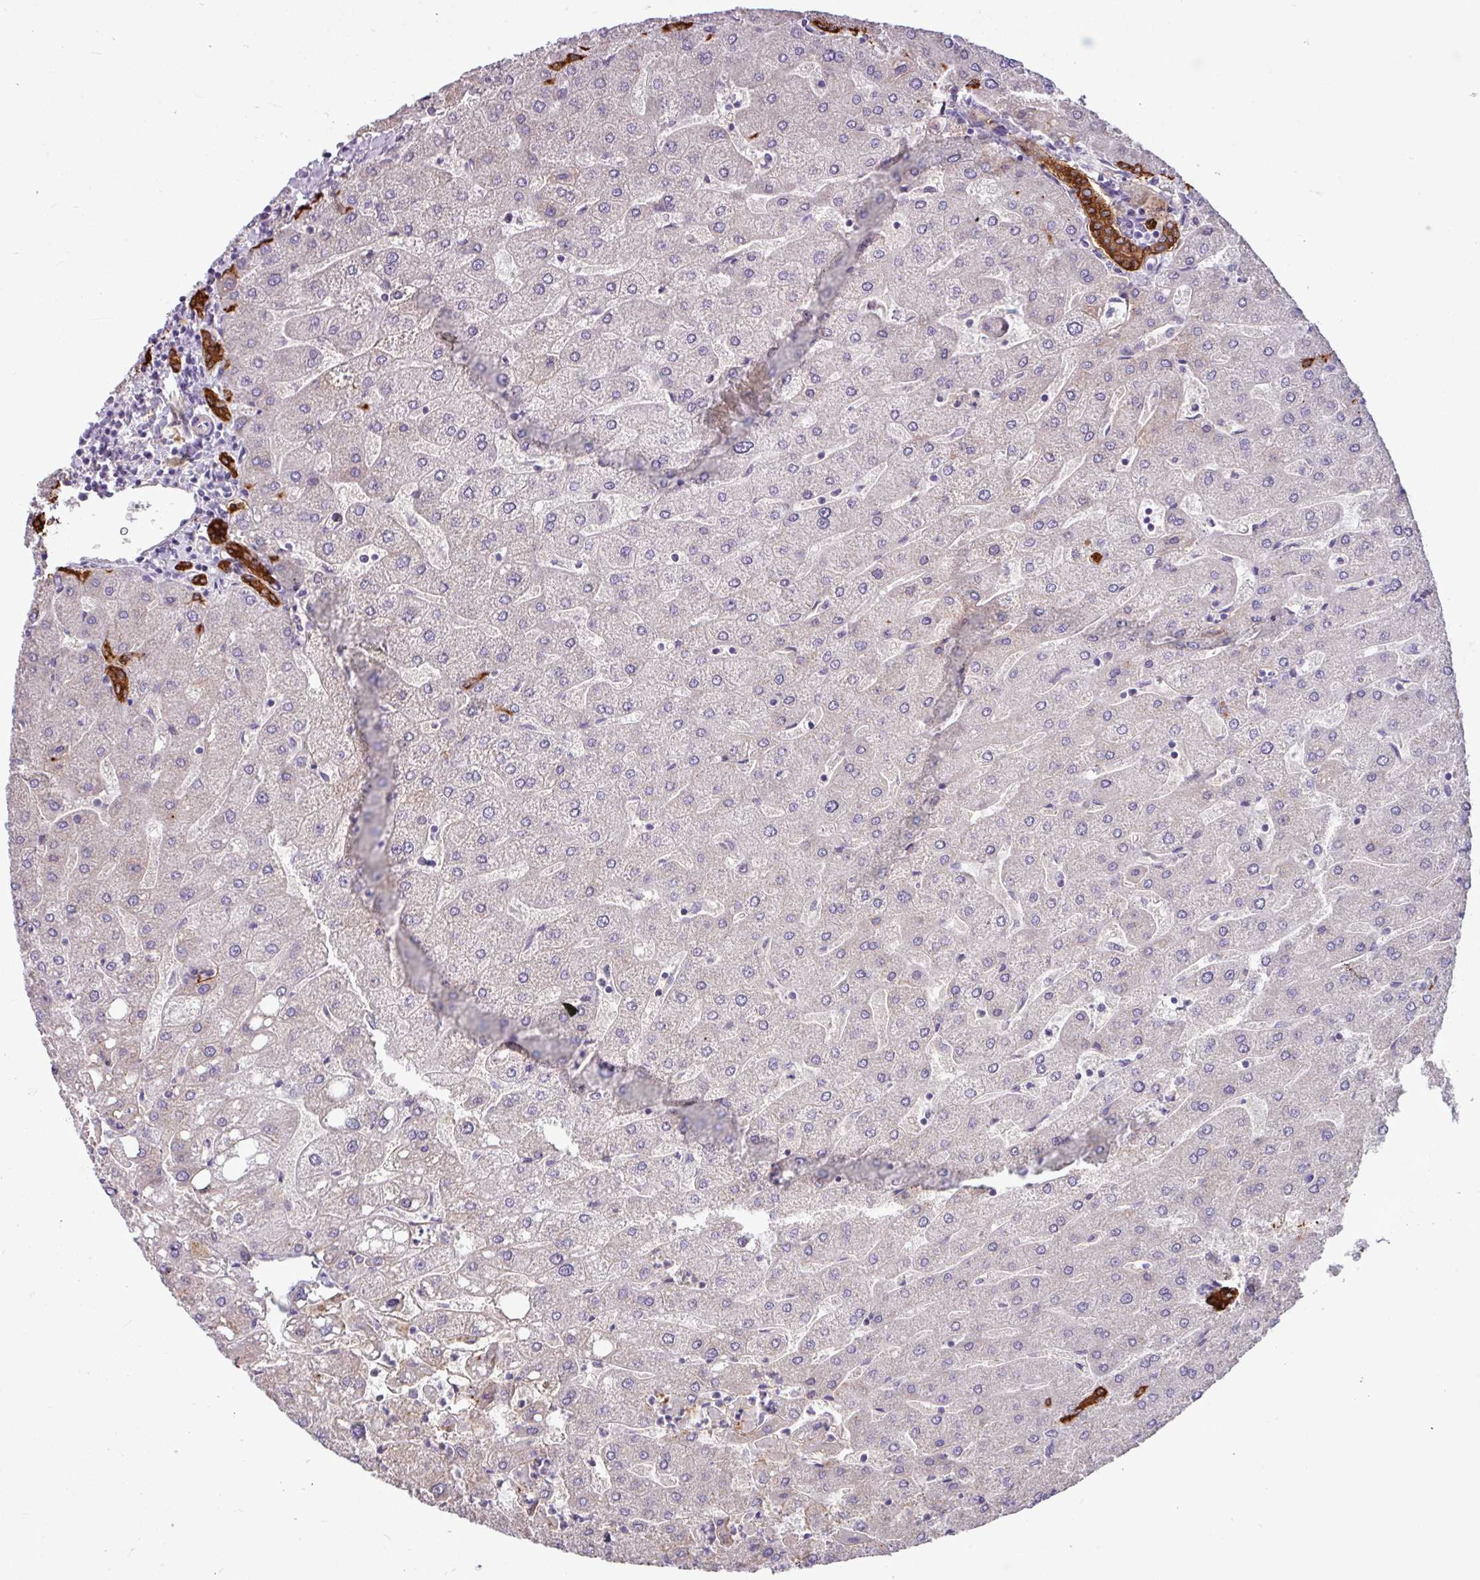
{"staining": {"intensity": "strong", "quantity": ">75%", "location": "cytoplasmic/membranous"}, "tissue": "liver", "cell_type": "Cholangiocytes", "image_type": "normal", "snomed": [{"axis": "morphology", "description": "Normal tissue, NOS"}, {"axis": "topography", "description": "Liver"}], "caption": "About >75% of cholangiocytes in benign liver display strong cytoplasmic/membranous protein positivity as visualized by brown immunohistochemical staining.", "gene": "PNLDC1", "patient": {"sex": "male", "age": 67}}